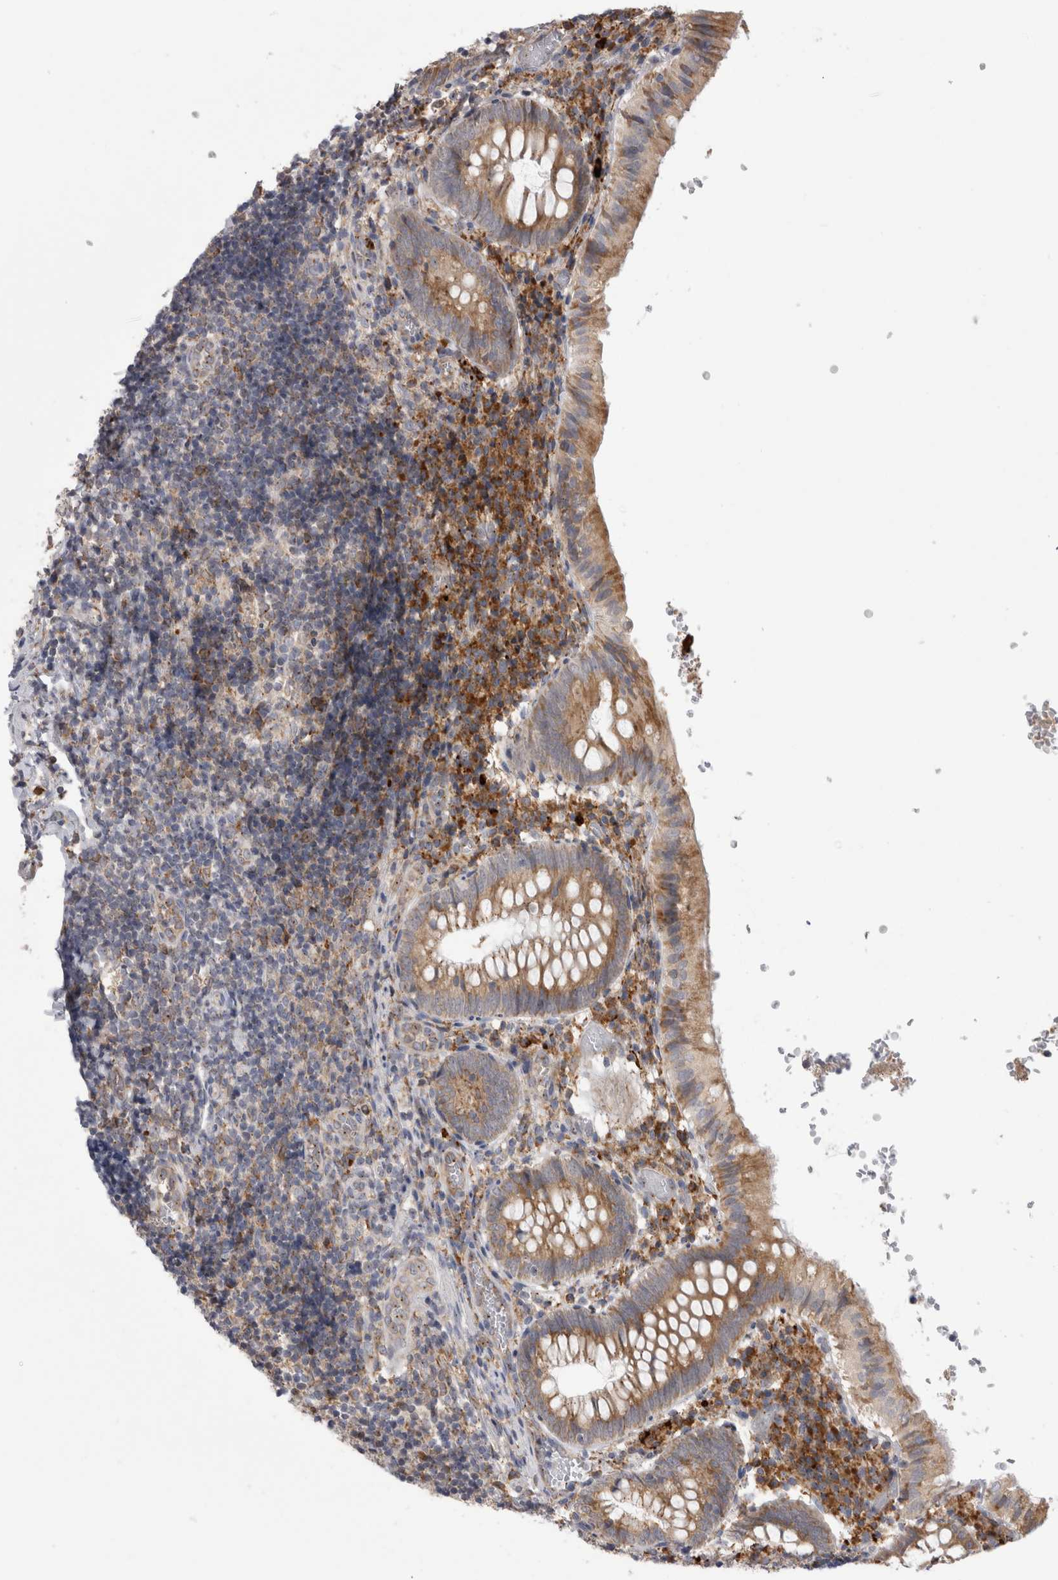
{"staining": {"intensity": "moderate", "quantity": "25%-75%", "location": "cytoplasmic/membranous"}, "tissue": "appendix", "cell_type": "Glandular cells", "image_type": "normal", "snomed": [{"axis": "morphology", "description": "Normal tissue, NOS"}, {"axis": "topography", "description": "Appendix"}], "caption": "High-magnification brightfield microscopy of benign appendix stained with DAB (3,3'-diaminobenzidine) (brown) and counterstained with hematoxylin (blue). glandular cells exhibit moderate cytoplasmic/membranous expression is appreciated in approximately25%-75% of cells. The staining was performed using DAB (3,3'-diaminobenzidine), with brown indicating positive protein expression. Nuclei are stained blue with hematoxylin.", "gene": "ZNF341", "patient": {"sex": "male", "age": 8}}